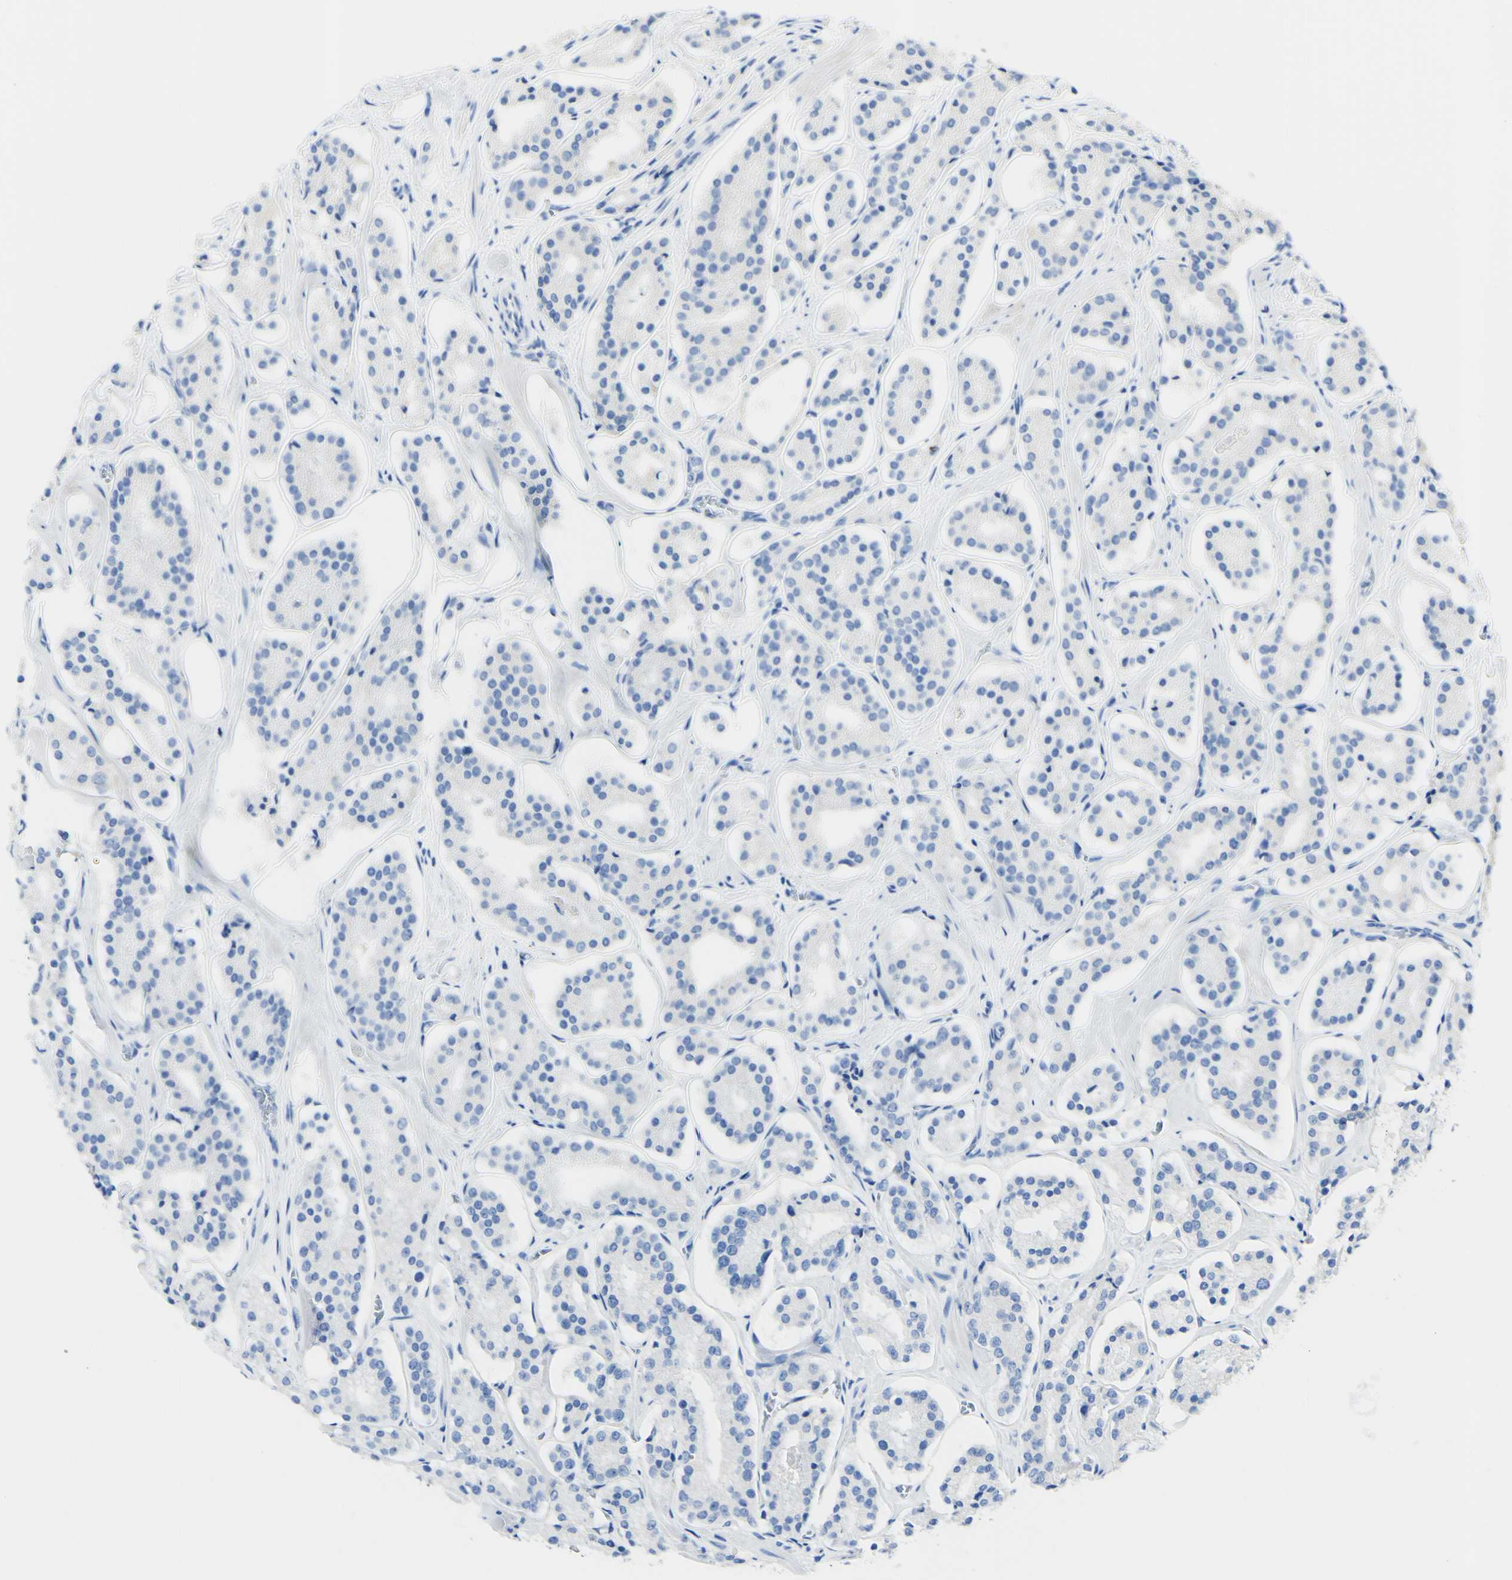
{"staining": {"intensity": "negative", "quantity": "none", "location": "none"}, "tissue": "prostate cancer", "cell_type": "Tumor cells", "image_type": "cancer", "snomed": [{"axis": "morphology", "description": "Adenocarcinoma, High grade"}, {"axis": "topography", "description": "Prostate"}], "caption": "This is an IHC photomicrograph of human adenocarcinoma (high-grade) (prostate). There is no staining in tumor cells.", "gene": "FGF4", "patient": {"sex": "male", "age": 60}}